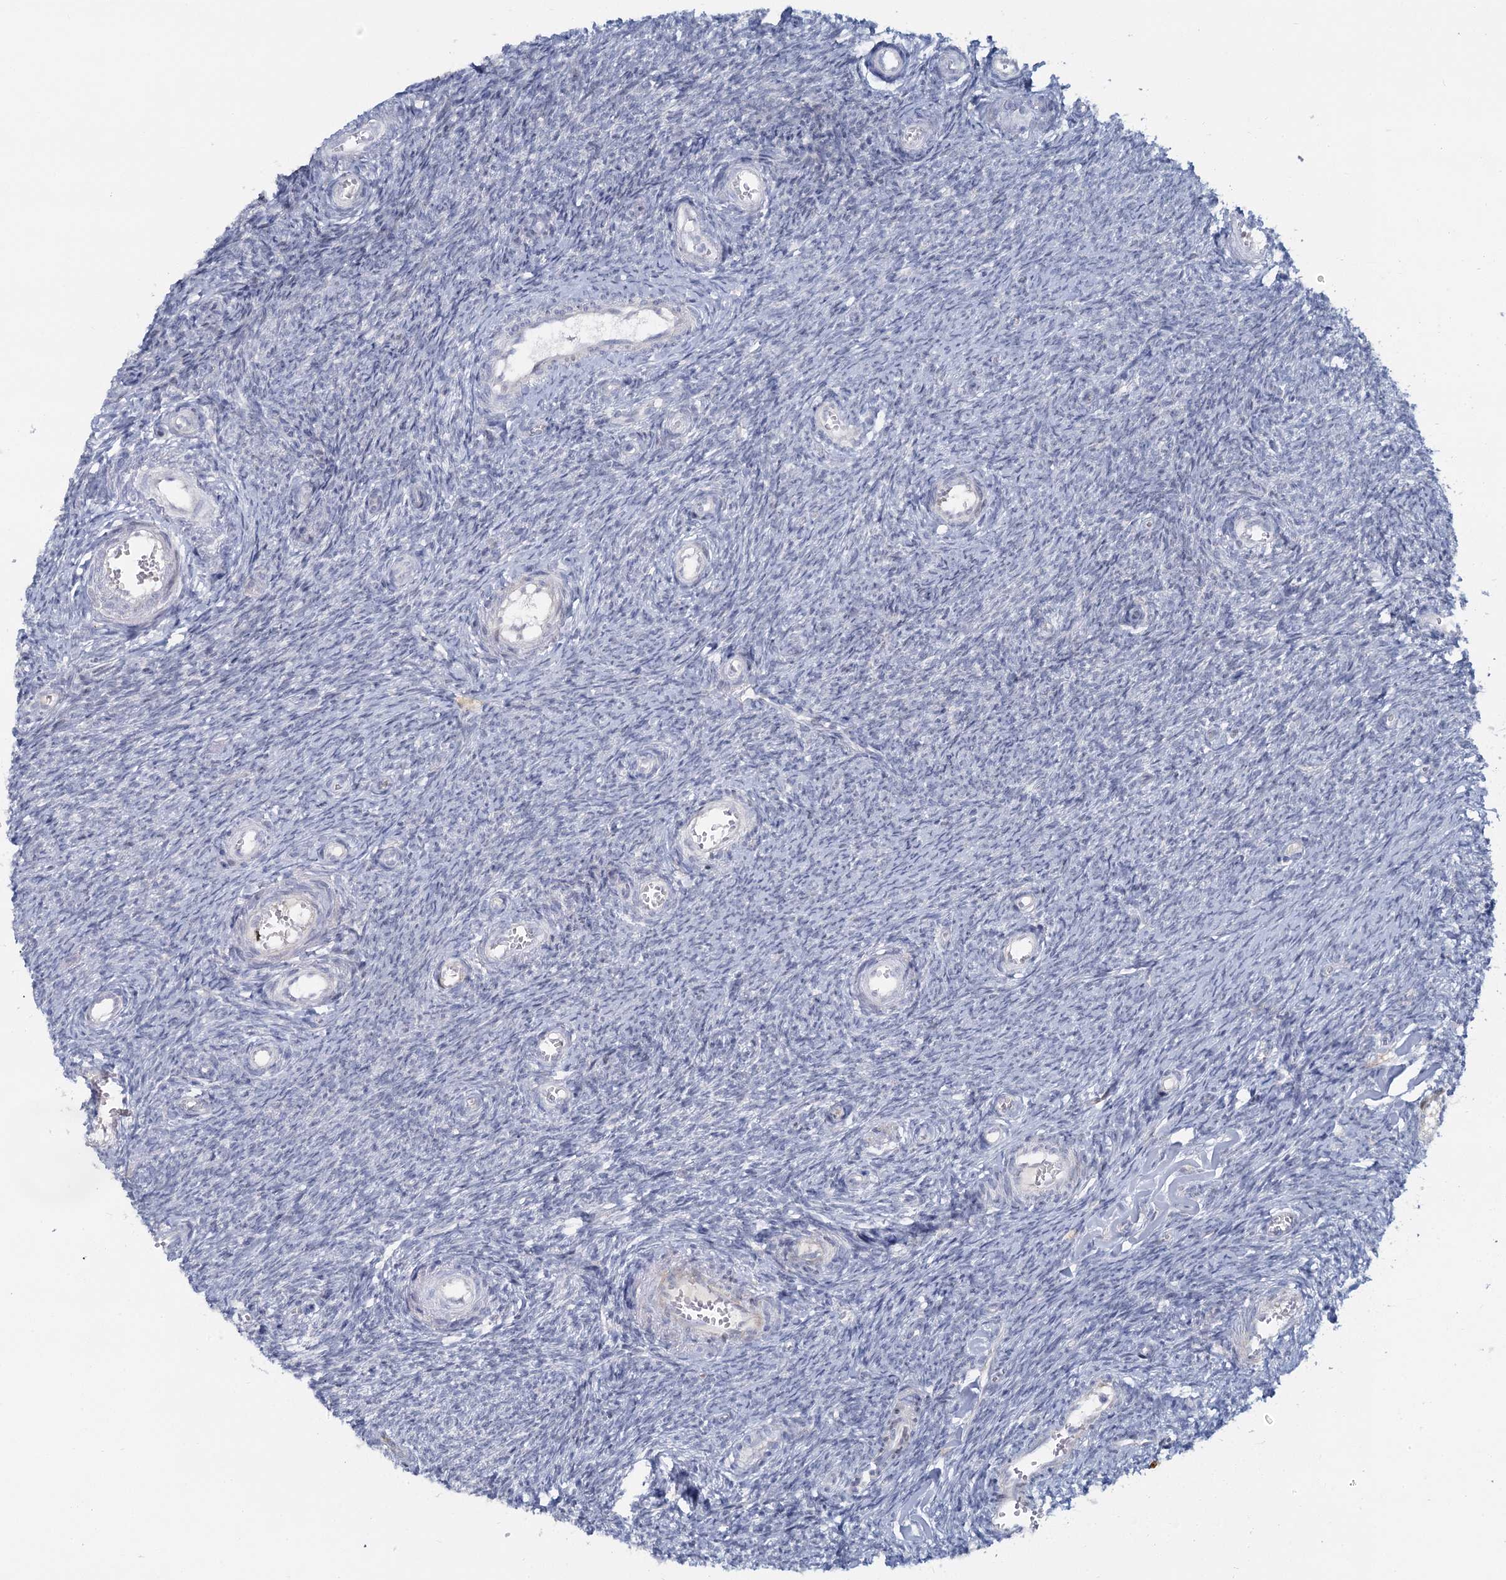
{"staining": {"intensity": "negative", "quantity": "none", "location": "none"}, "tissue": "ovary", "cell_type": "Ovarian stroma cells", "image_type": "normal", "snomed": [{"axis": "morphology", "description": "Normal tissue, NOS"}, {"axis": "topography", "description": "Ovary"}], "caption": "A high-resolution image shows immunohistochemistry staining of unremarkable ovary, which exhibits no significant positivity in ovarian stroma cells. (Immunohistochemistry, brightfield microscopy, high magnification).", "gene": "ACRBP", "patient": {"sex": "female", "age": 44}}